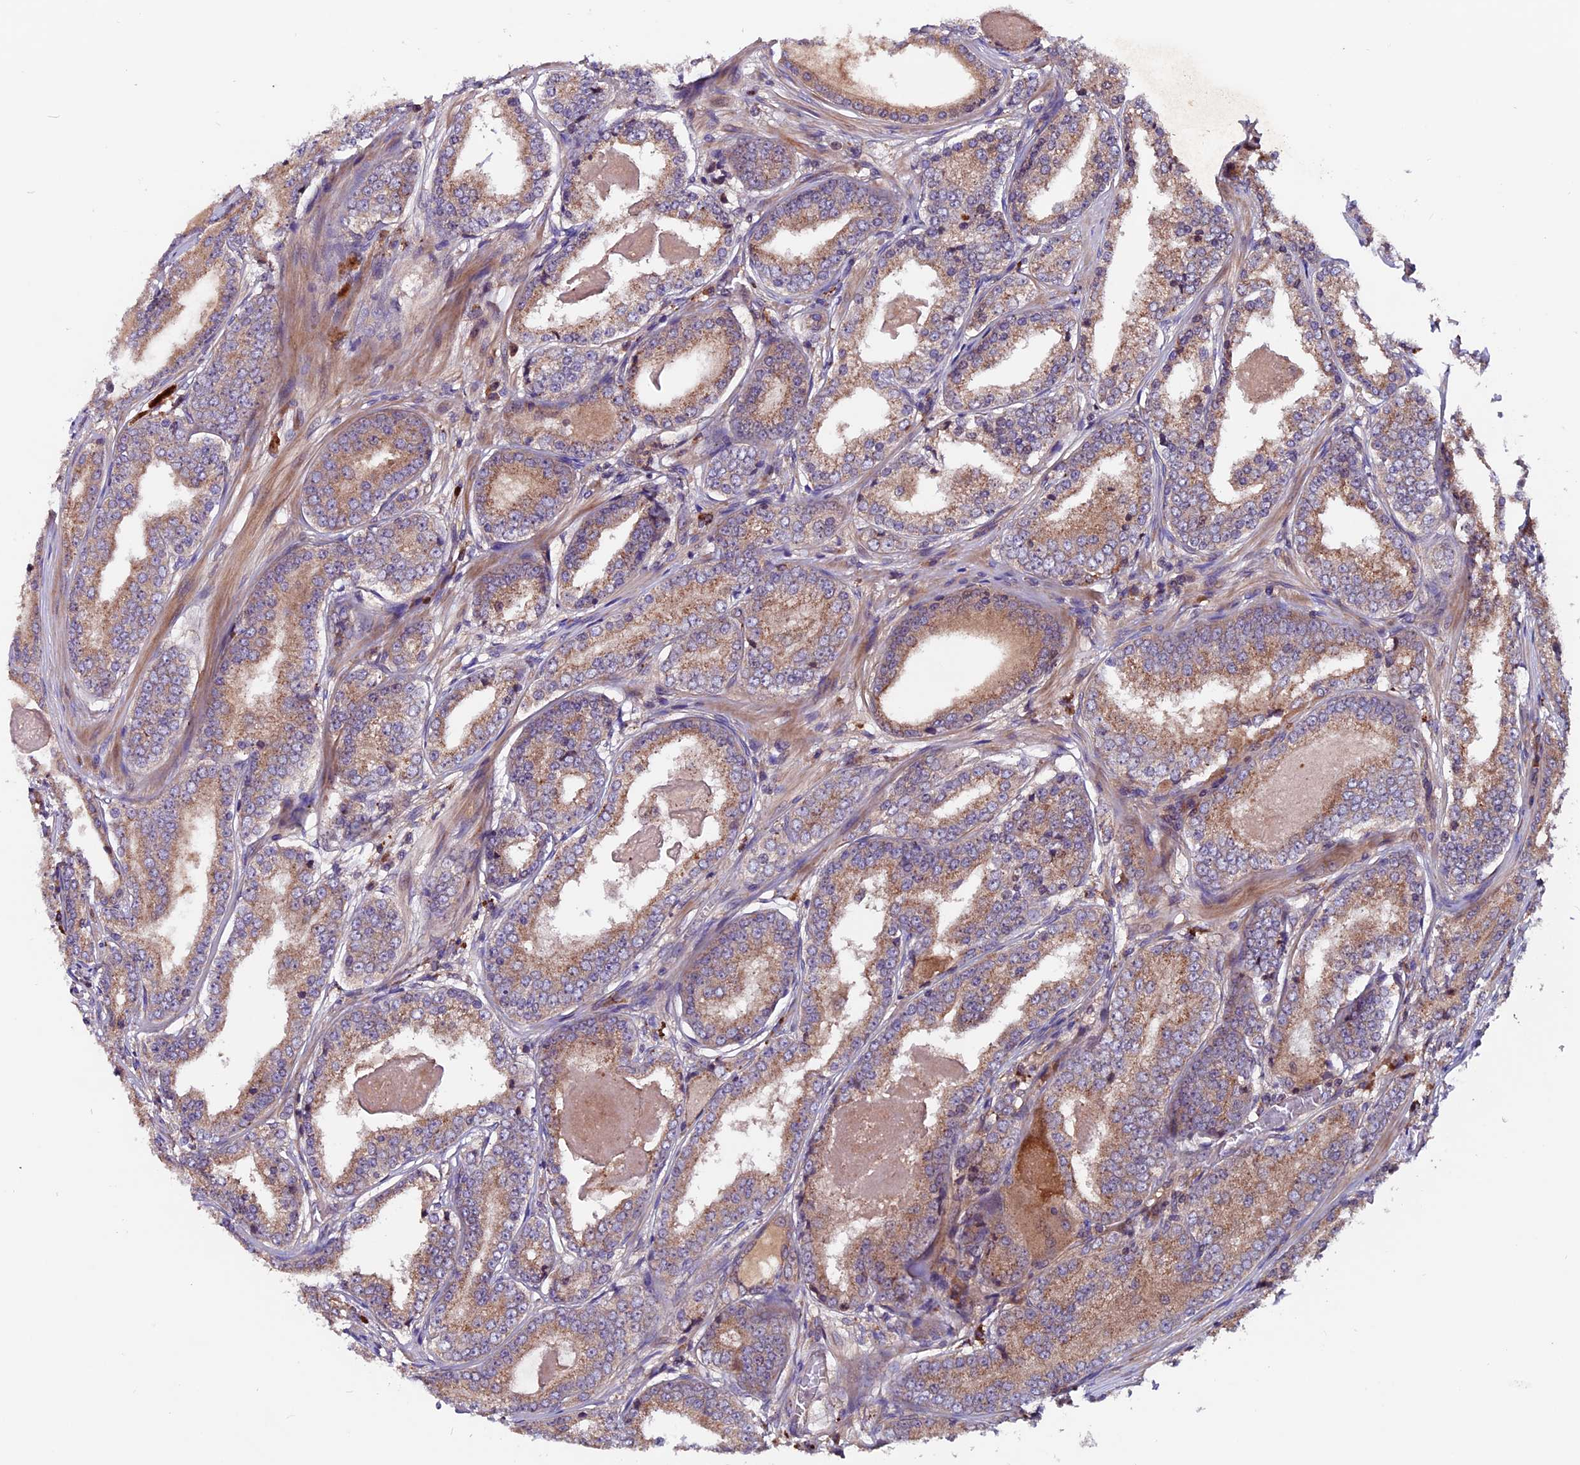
{"staining": {"intensity": "moderate", "quantity": ">75%", "location": "cytoplasmic/membranous"}, "tissue": "prostate cancer", "cell_type": "Tumor cells", "image_type": "cancer", "snomed": [{"axis": "morphology", "description": "Adenocarcinoma, Low grade"}, {"axis": "topography", "description": "Prostate"}], "caption": "IHC histopathology image of neoplastic tissue: adenocarcinoma (low-grade) (prostate) stained using immunohistochemistry exhibits medium levels of moderate protein expression localized specifically in the cytoplasmic/membranous of tumor cells, appearing as a cytoplasmic/membranous brown color.", "gene": "ZNF598", "patient": {"sex": "male", "age": 68}}